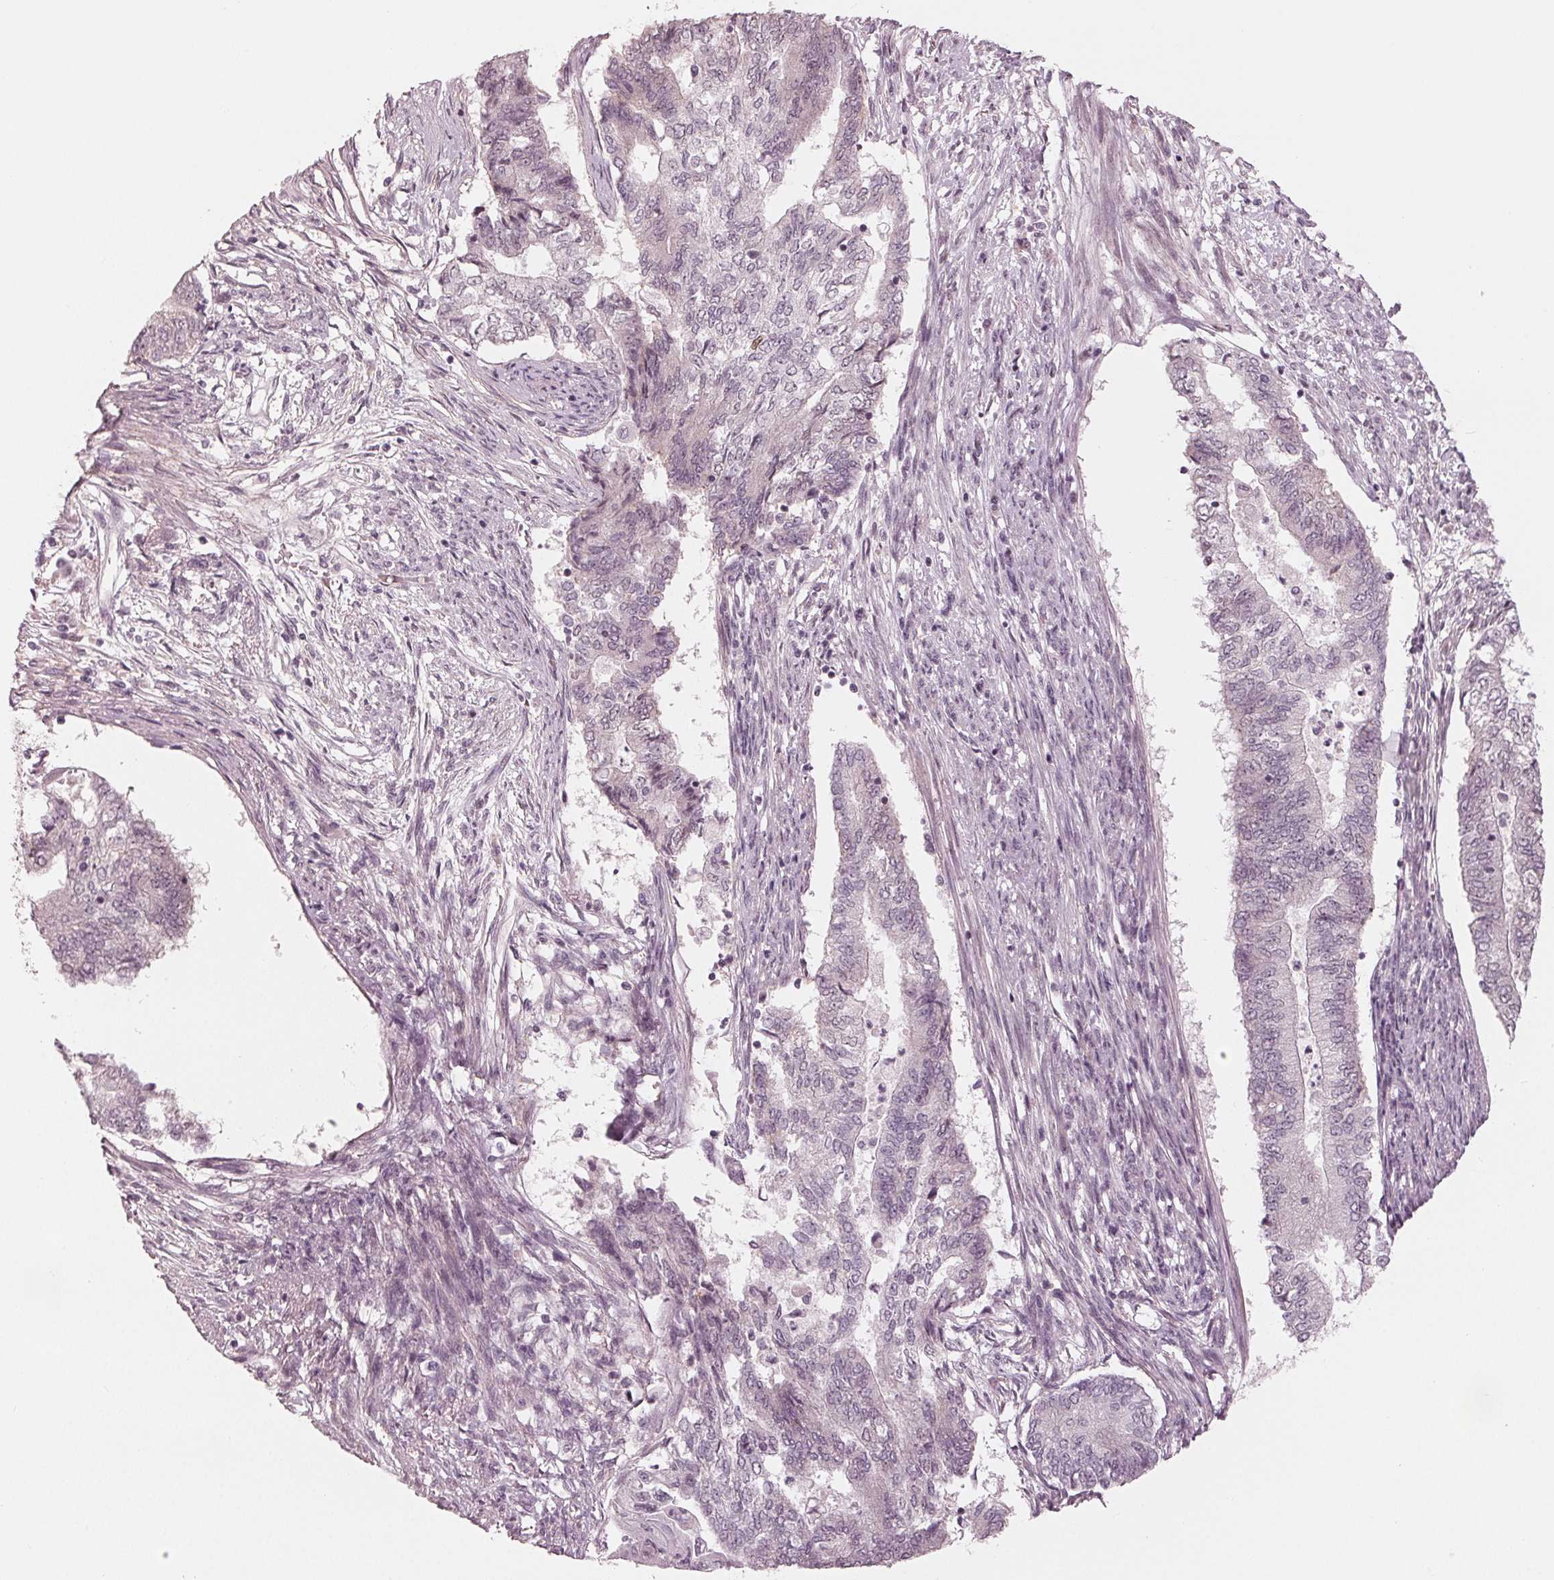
{"staining": {"intensity": "negative", "quantity": "none", "location": "none"}, "tissue": "endometrial cancer", "cell_type": "Tumor cells", "image_type": "cancer", "snomed": [{"axis": "morphology", "description": "Adenocarcinoma, NOS"}, {"axis": "topography", "description": "Endometrium"}], "caption": "There is no significant positivity in tumor cells of endometrial cancer (adenocarcinoma). (DAB immunohistochemistry visualized using brightfield microscopy, high magnification).", "gene": "DNMT3L", "patient": {"sex": "female", "age": 65}}